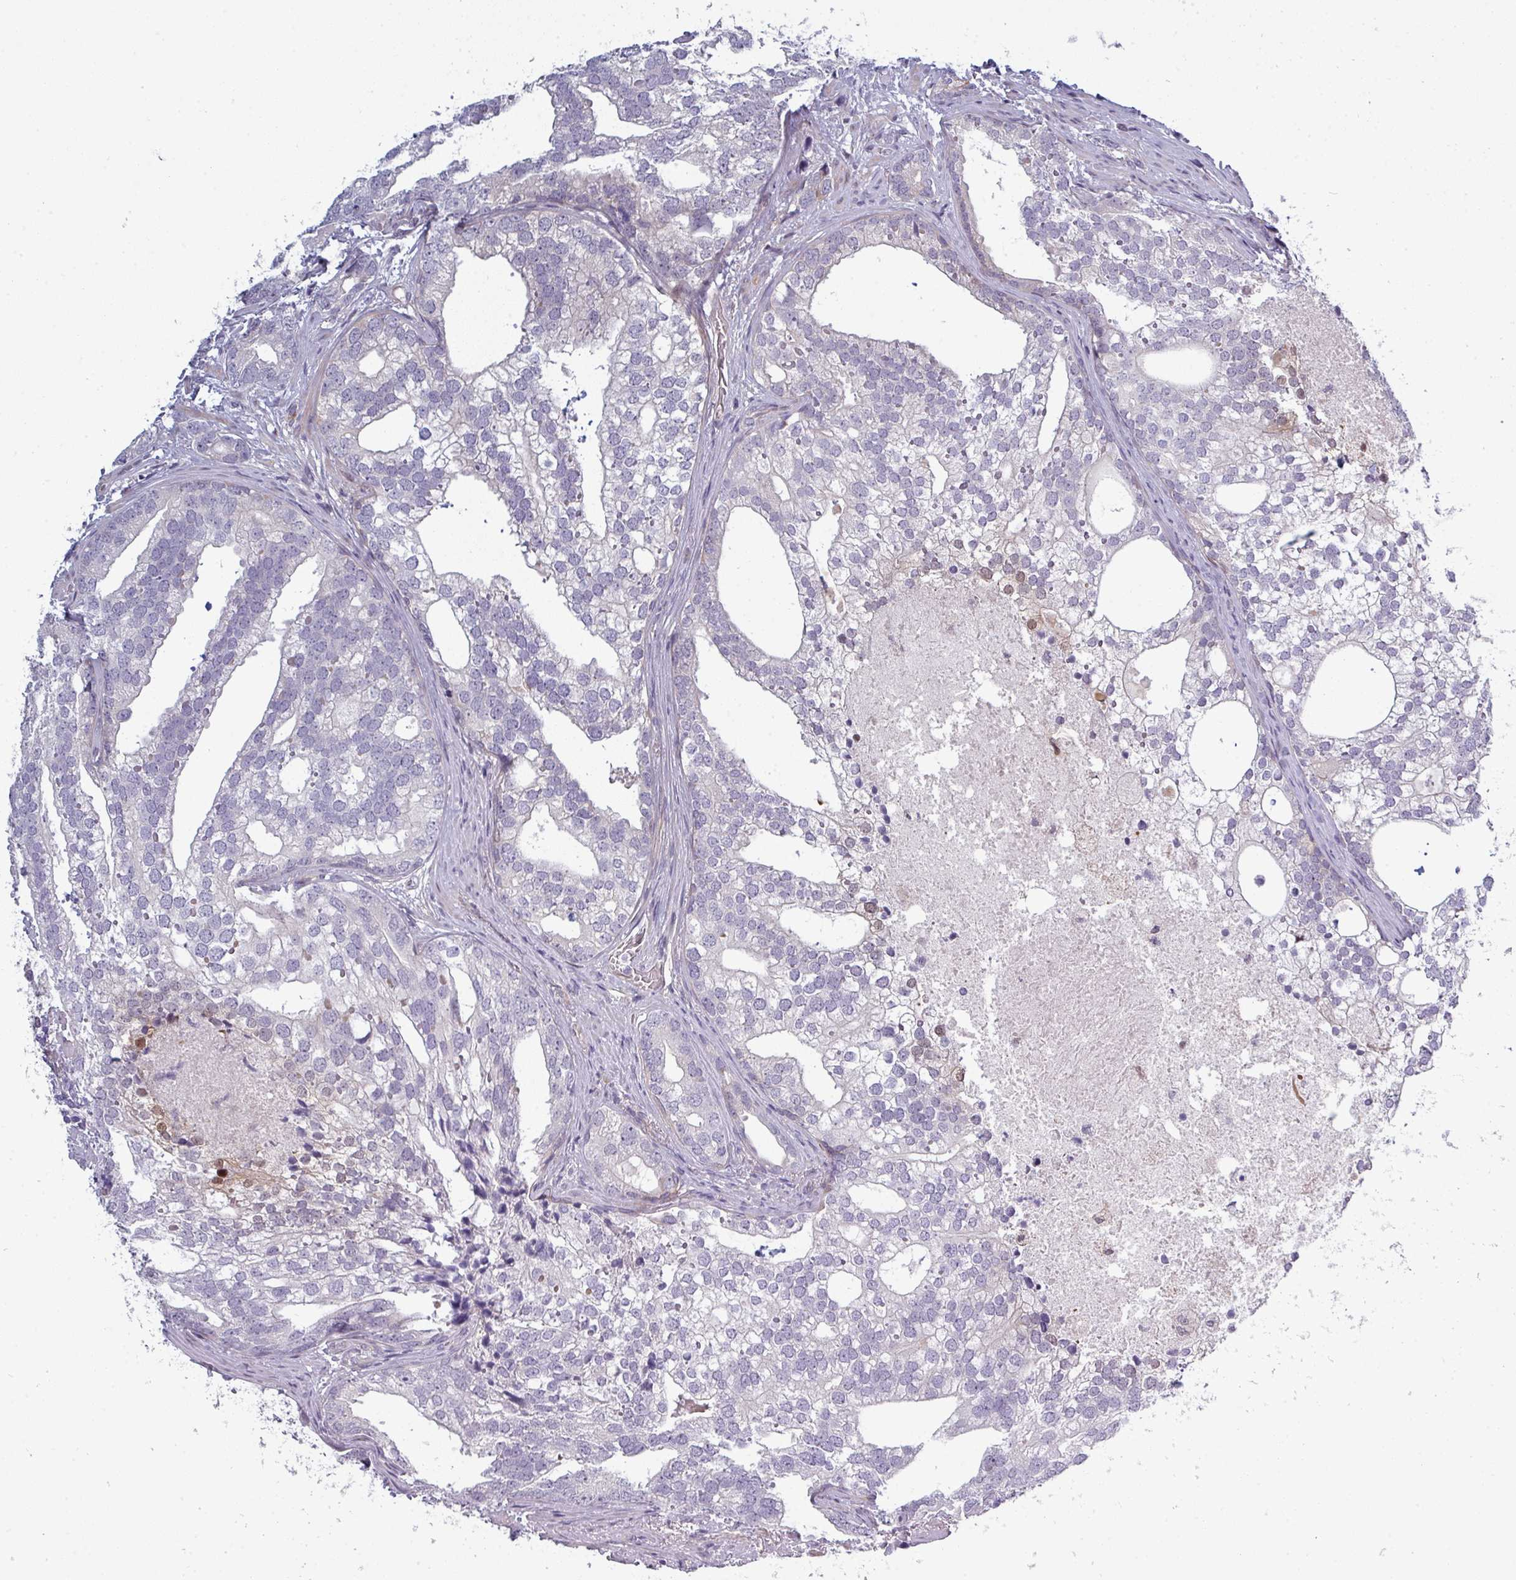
{"staining": {"intensity": "negative", "quantity": "none", "location": "none"}, "tissue": "prostate cancer", "cell_type": "Tumor cells", "image_type": "cancer", "snomed": [{"axis": "morphology", "description": "Adenocarcinoma, High grade"}, {"axis": "topography", "description": "Prostate"}], "caption": "Prostate cancer stained for a protein using immunohistochemistry (IHC) displays no positivity tumor cells.", "gene": "PRAMEF12", "patient": {"sex": "male", "age": 75}}